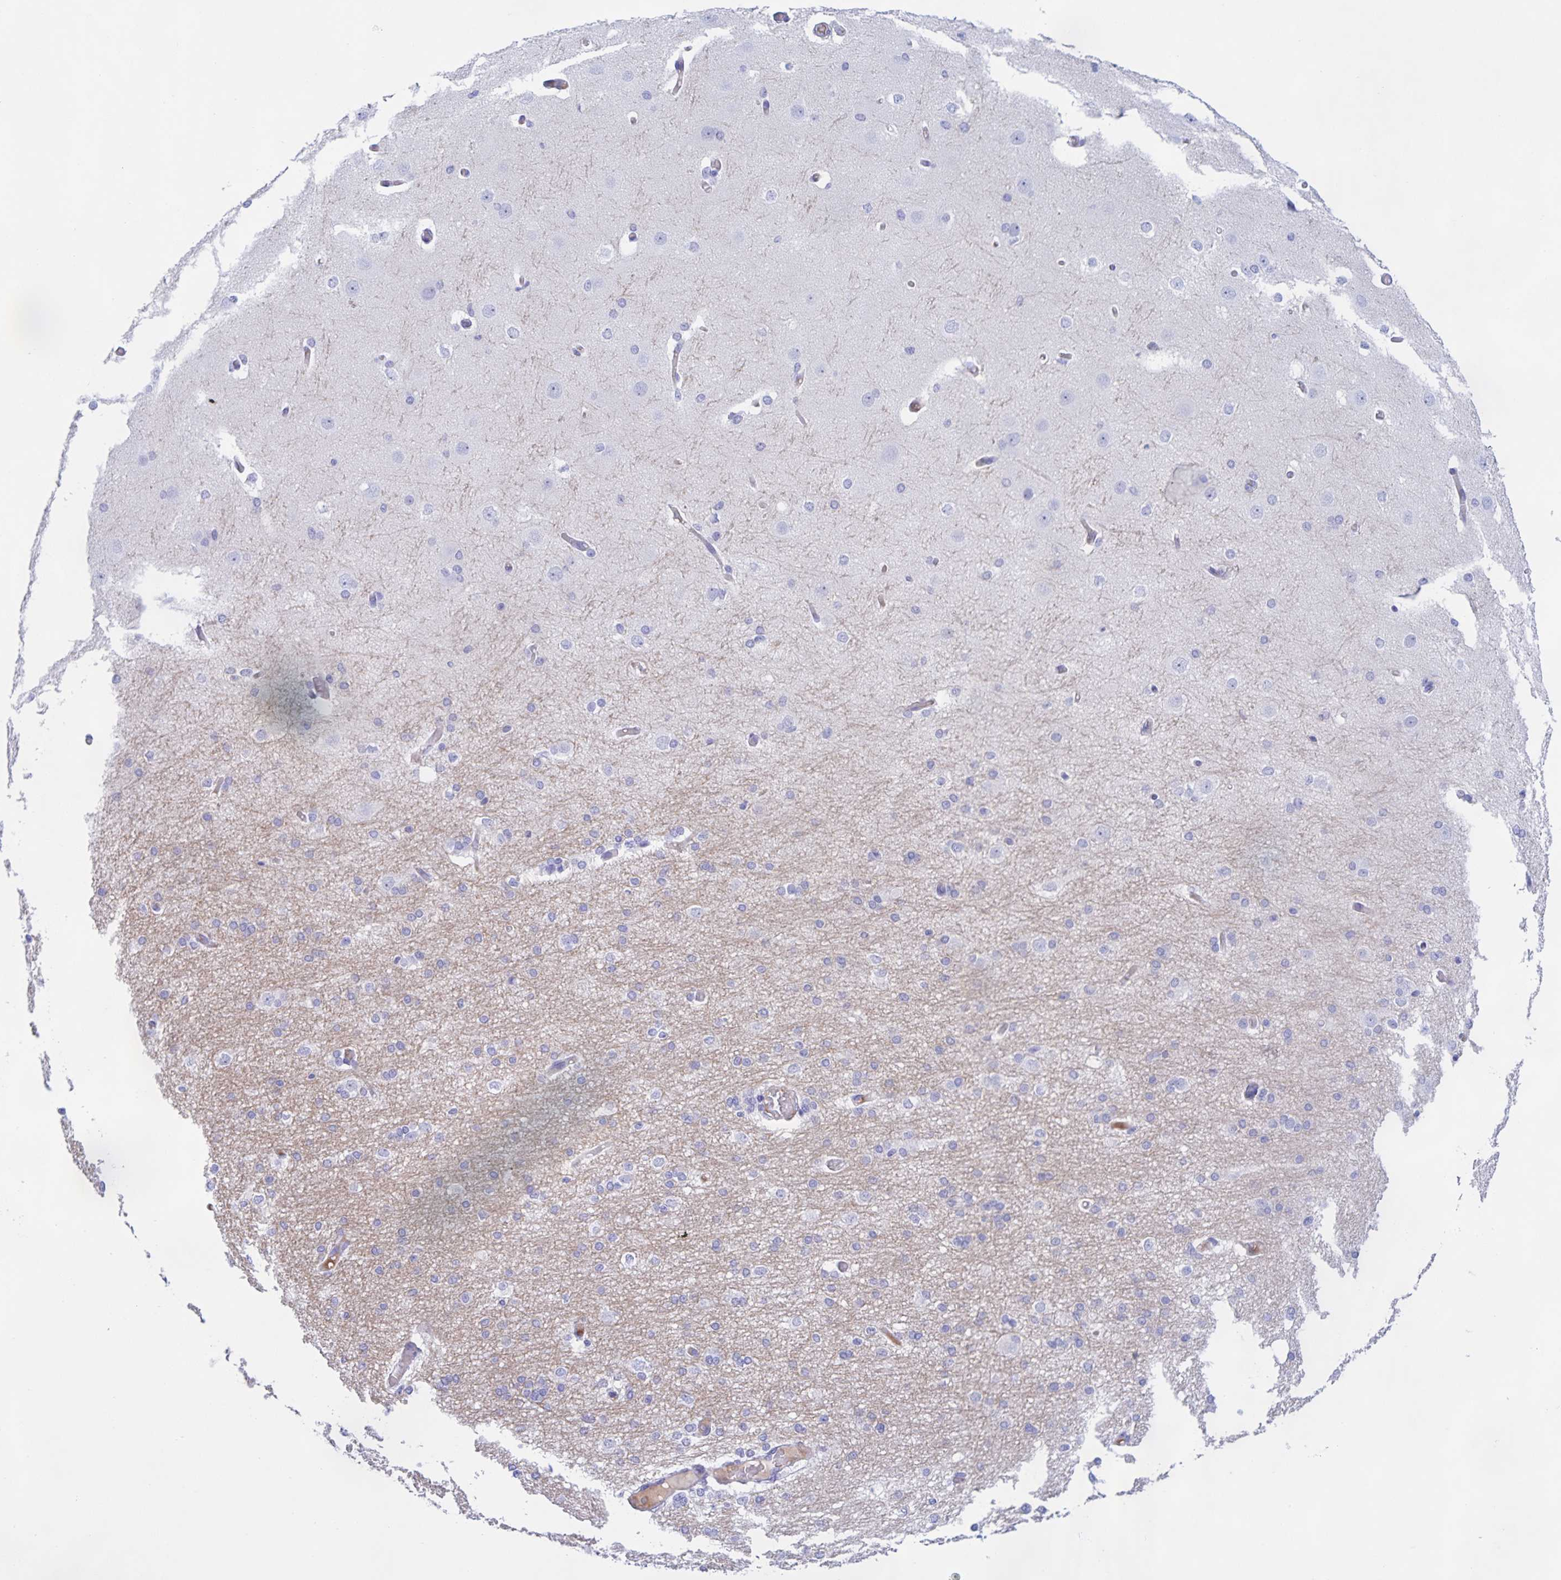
{"staining": {"intensity": "negative", "quantity": "none", "location": "none"}, "tissue": "cerebral cortex", "cell_type": "Endothelial cells", "image_type": "normal", "snomed": [{"axis": "morphology", "description": "Normal tissue, NOS"}, {"axis": "morphology", "description": "Inflammation, NOS"}, {"axis": "topography", "description": "Cerebral cortex"}], "caption": "Immunohistochemistry (IHC) photomicrograph of normal cerebral cortex stained for a protein (brown), which displays no positivity in endothelial cells.", "gene": "CATSPER4", "patient": {"sex": "male", "age": 6}}